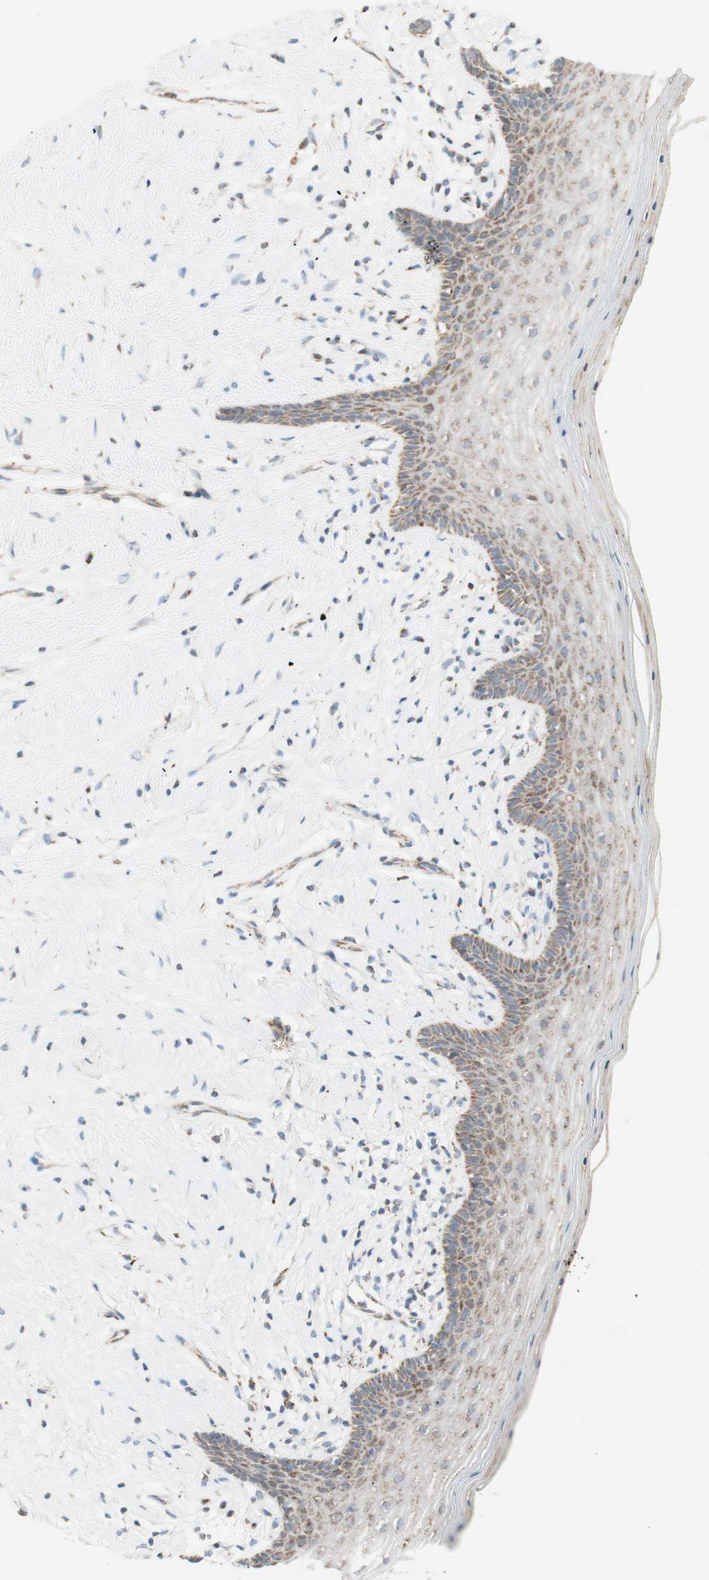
{"staining": {"intensity": "moderate", "quantity": ">75%", "location": "cytoplasmic/membranous"}, "tissue": "vagina", "cell_type": "Squamous epithelial cells", "image_type": "normal", "snomed": [{"axis": "morphology", "description": "Normal tissue, NOS"}, {"axis": "topography", "description": "Vagina"}], "caption": "Immunohistochemistry staining of unremarkable vagina, which shows medium levels of moderate cytoplasmic/membranous expression in about >75% of squamous epithelial cells indicating moderate cytoplasmic/membranous protein positivity. The staining was performed using DAB (brown) for protein detection and nuclei were counterstained in hematoxylin (blue).", "gene": "LETM1", "patient": {"sex": "female", "age": 44}}